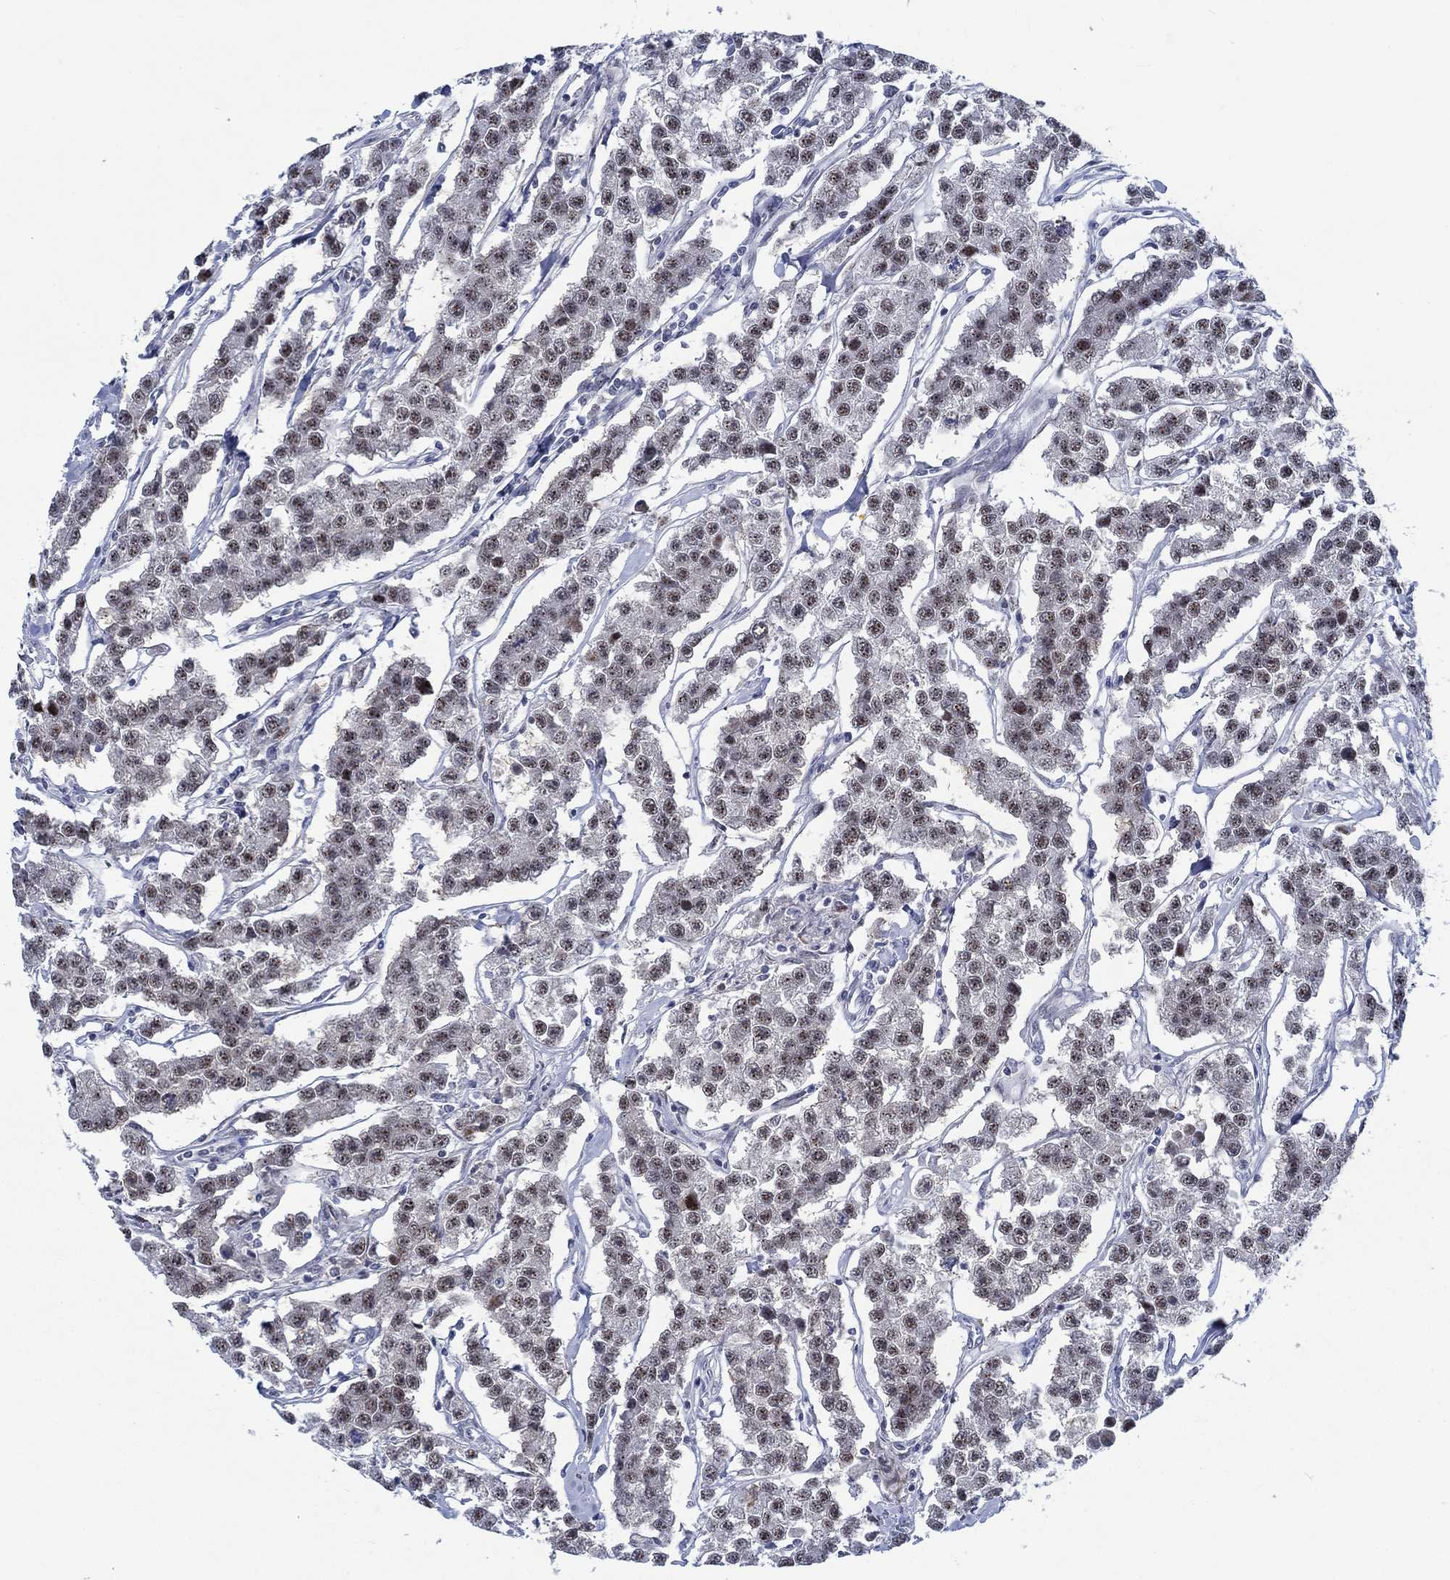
{"staining": {"intensity": "weak", "quantity": "25%-75%", "location": "nuclear"}, "tissue": "testis cancer", "cell_type": "Tumor cells", "image_type": "cancer", "snomed": [{"axis": "morphology", "description": "Seminoma, NOS"}, {"axis": "topography", "description": "Testis"}], "caption": "A brown stain shows weak nuclear staining of a protein in human testis seminoma tumor cells. Immunohistochemistry stains the protein in brown and the nuclei are stained blue.", "gene": "NEU3", "patient": {"sex": "male", "age": 59}}